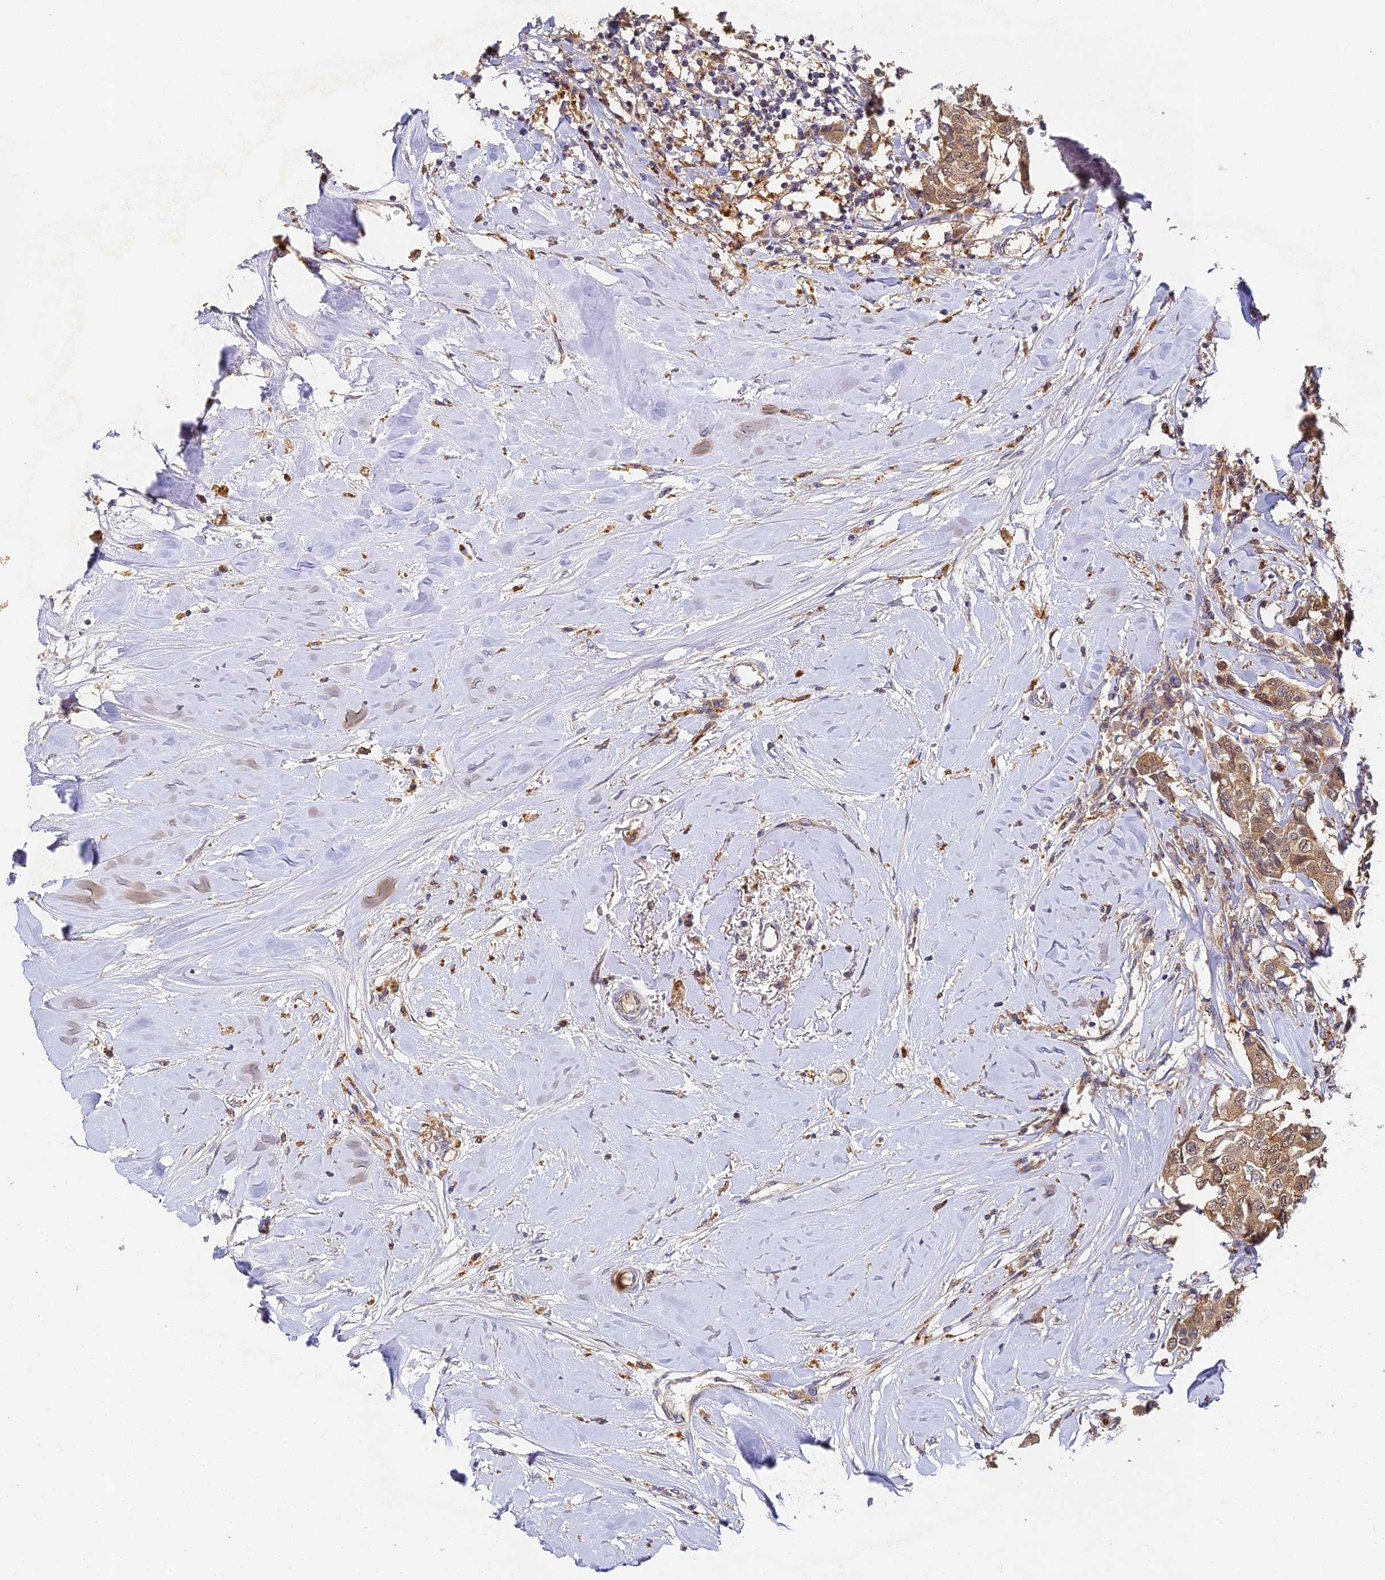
{"staining": {"intensity": "moderate", "quantity": ">75%", "location": "cytoplasmic/membranous,nuclear"}, "tissue": "breast cancer", "cell_type": "Tumor cells", "image_type": "cancer", "snomed": [{"axis": "morphology", "description": "Duct carcinoma"}, {"axis": "topography", "description": "Breast"}], "caption": "IHC staining of breast cancer, which exhibits medium levels of moderate cytoplasmic/membranous and nuclear positivity in approximately >75% of tumor cells indicating moderate cytoplasmic/membranous and nuclear protein staining. The staining was performed using DAB (brown) for protein detection and nuclei were counterstained in hematoxylin (blue).", "gene": "YAE1", "patient": {"sex": "female", "age": 80}}